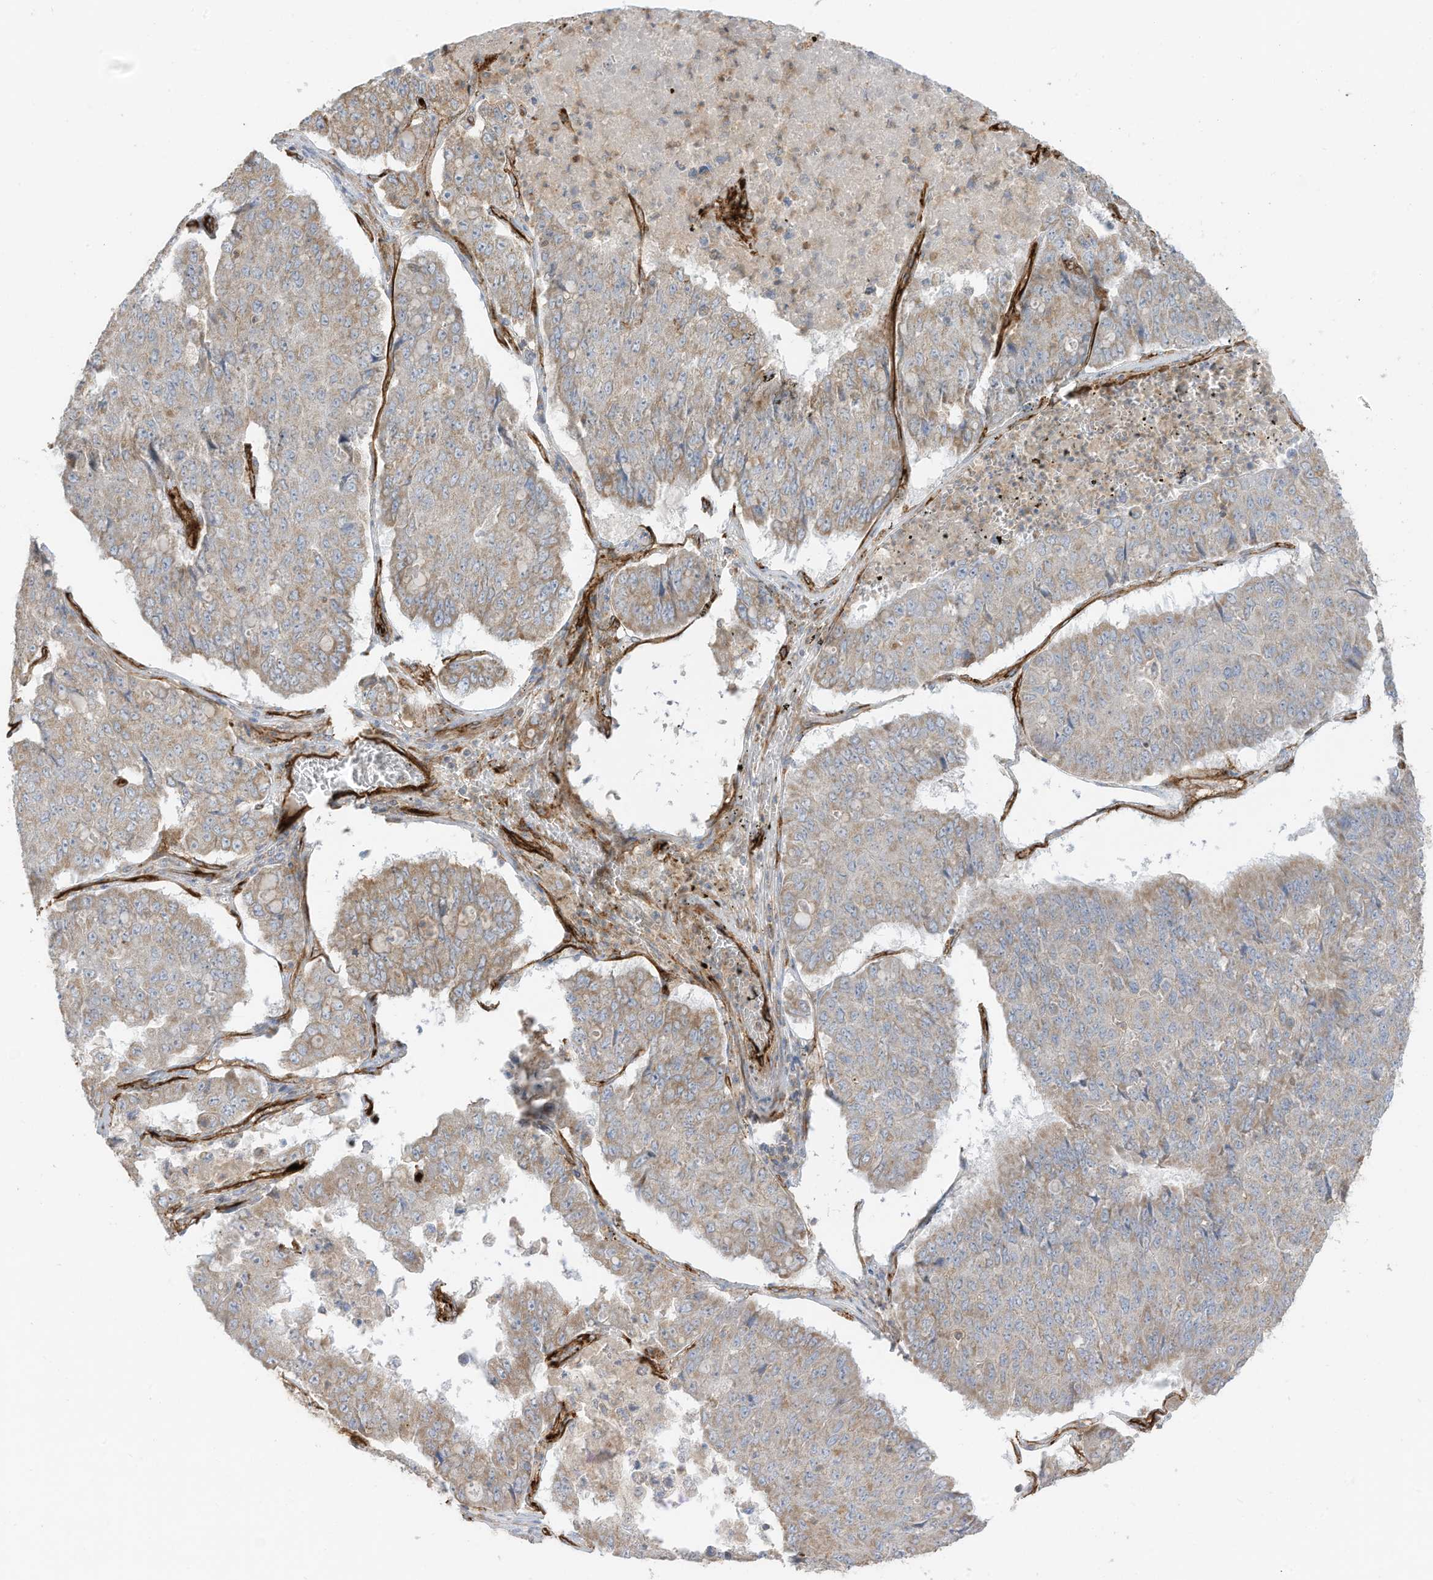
{"staining": {"intensity": "weak", "quantity": "25%-75%", "location": "cytoplasmic/membranous"}, "tissue": "pancreatic cancer", "cell_type": "Tumor cells", "image_type": "cancer", "snomed": [{"axis": "morphology", "description": "Adenocarcinoma, NOS"}, {"axis": "topography", "description": "Pancreas"}], "caption": "This photomicrograph exhibits immunohistochemistry (IHC) staining of human pancreatic adenocarcinoma, with low weak cytoplasmic/membranous positivity in approximately 25%-75% of tumor cells.", "gene": "ABCB7", "patient": {"sex": "male", "age": 50}}